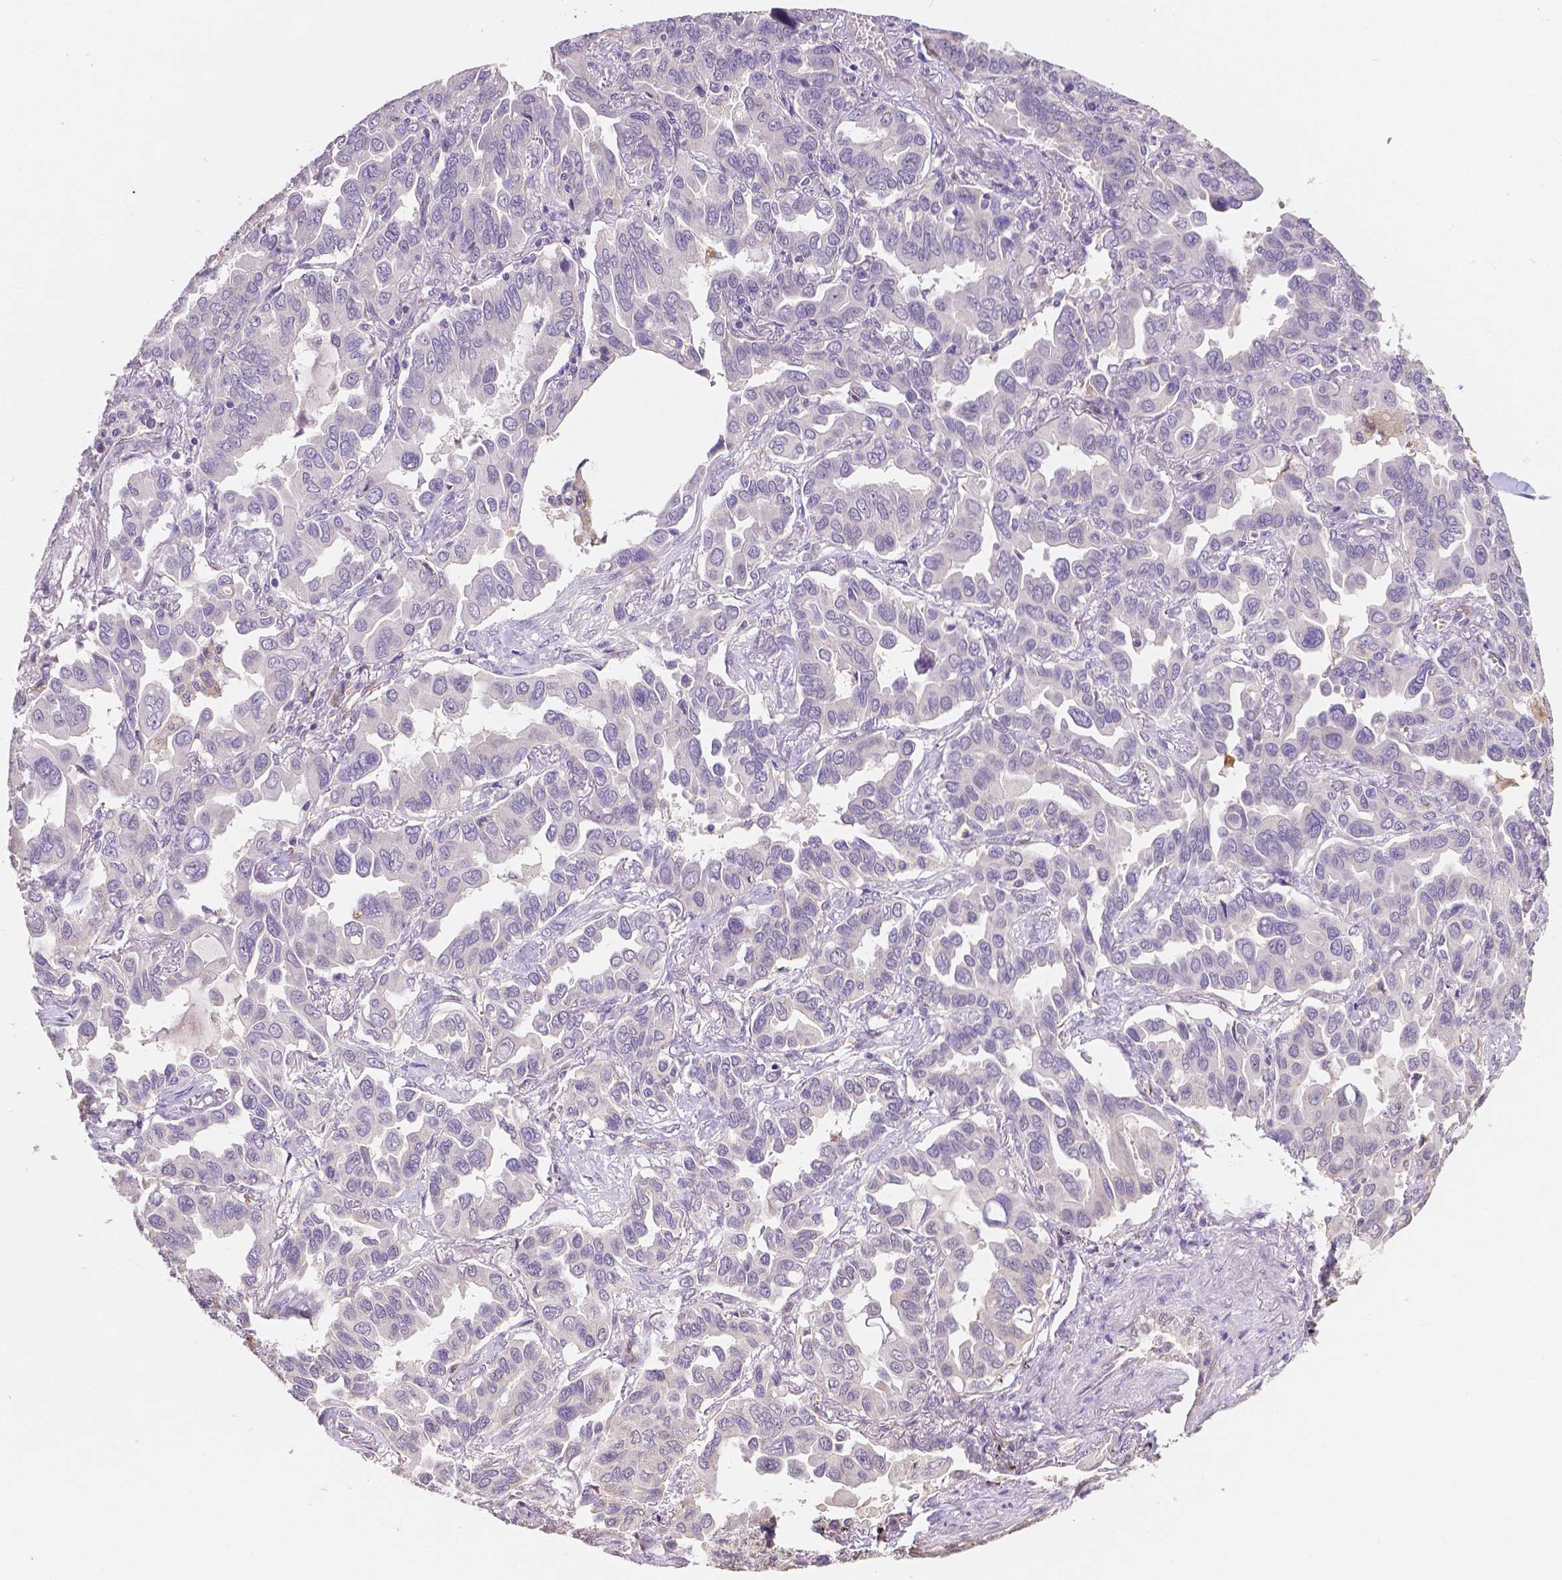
{"staining": {"intensity": "negative", "quantity": "none", "location": "none"}, "tissue": "lung cancer", "cell_type": "Tumor cells", "image_type": "cancer", "snomed": [{"axis": "morphology", "description": "Adenocarcinoma, NOS"}, {"axis": "topography", "description": "Lung"}], "caption": "DAB immunohistochemical staining of lung cancer (adenocarcinoma) displays no significant staining in tumor cells.", "gene": "ELAVL2", "patient": {"sex": "male", "age": 64}}